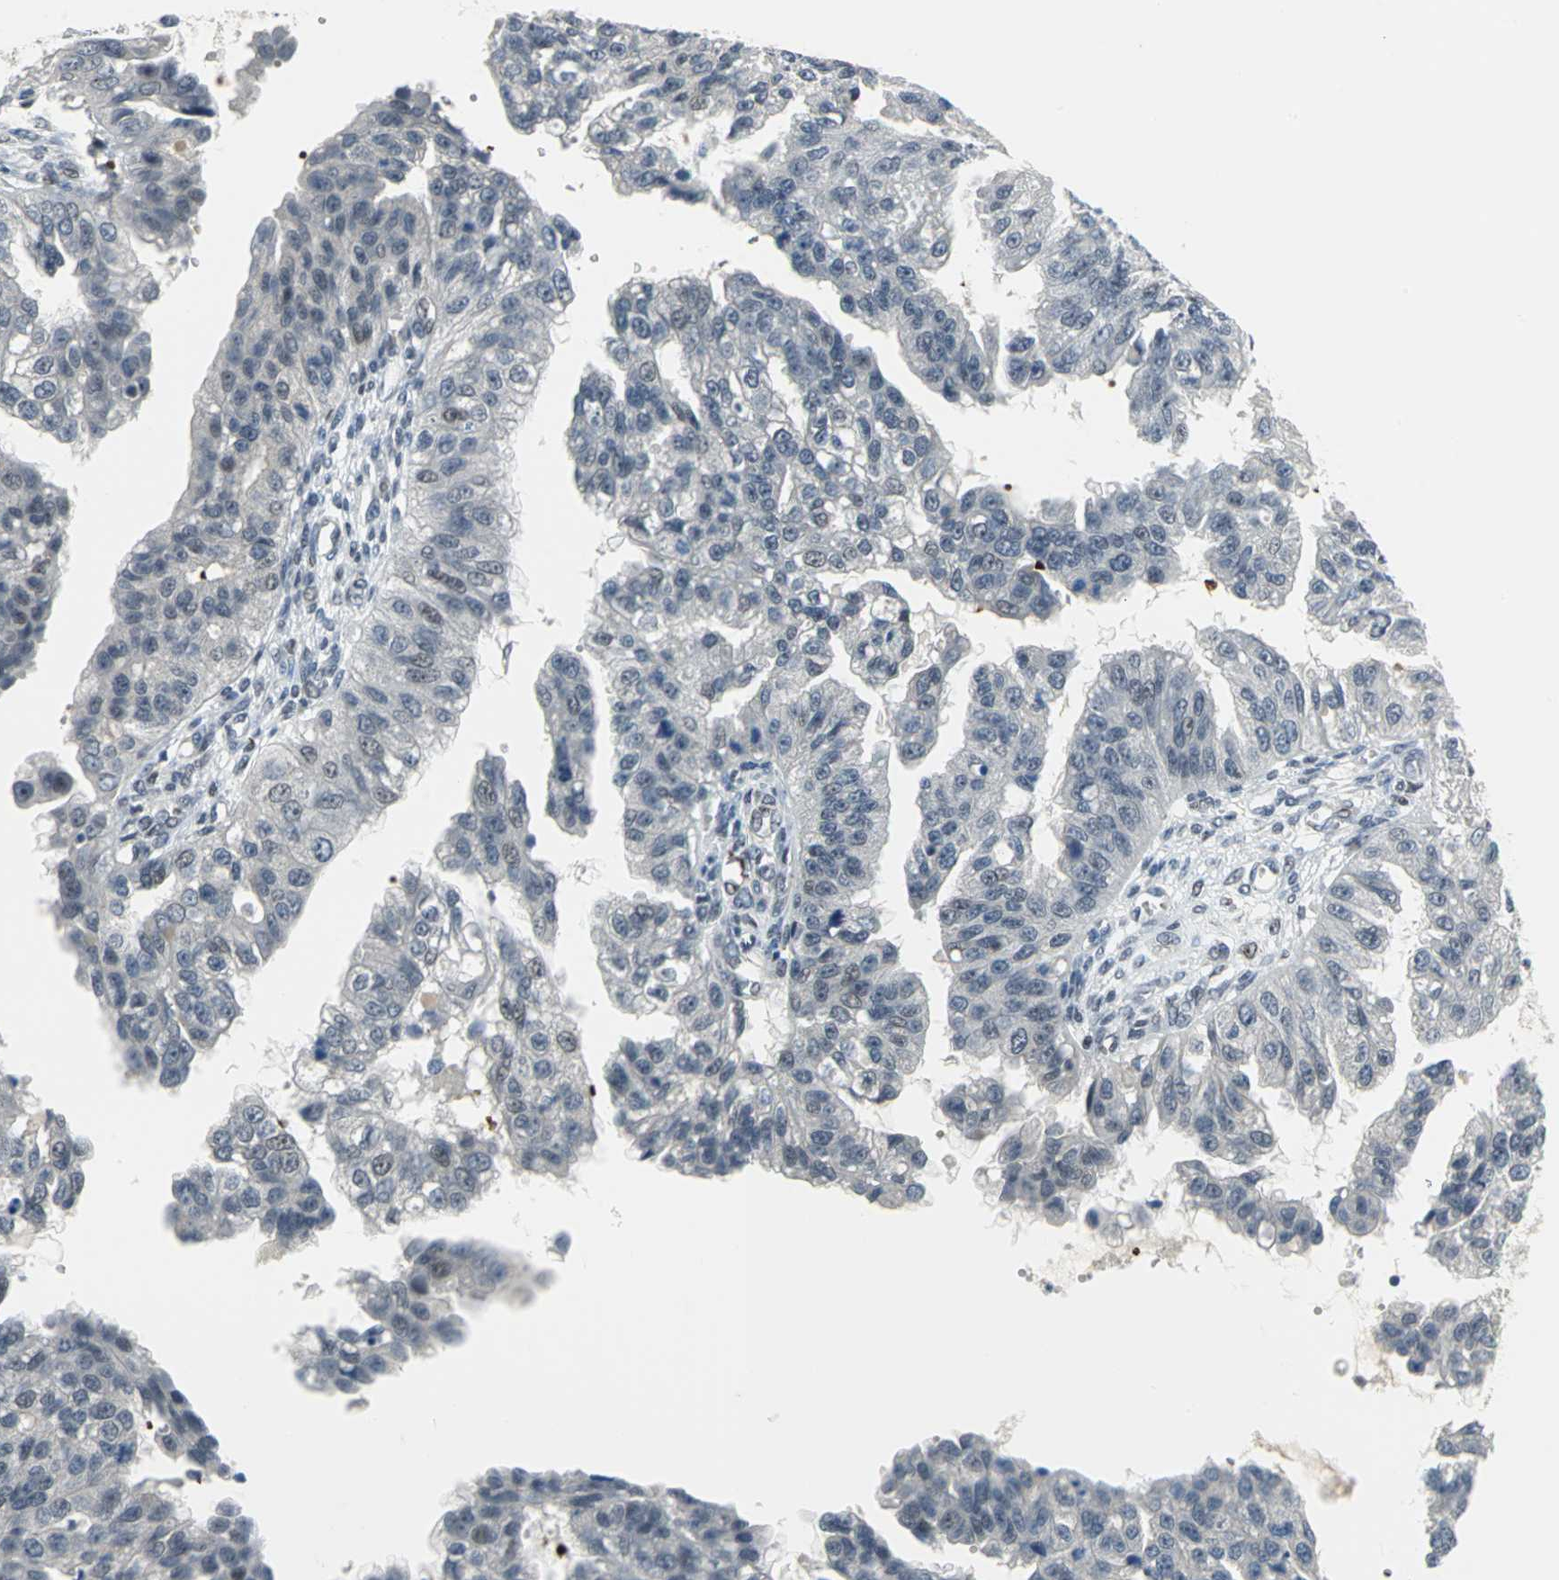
{"staining": {"intensity": "moderate", "quantity": "25%-75%", "location": "nuclear"}, "tissue": "ovarian cancer", "cell_type": "Tumor cells", "image_type": "cancer", "snomed": [{"axis": "morphology", "description": "Cystadenocarcinoma, serous, NOS"}, {"axis": "topography", "description": "Ovary"}], "caption": "DAB immunohistochemical staining of ovarian cancer (serous cystadenocarcinoma) displays moderate nuclear protein expression in approximately 25%-75% of tumor cells.", "gene": "GLI3", "patient": {"sex": "female", "age": 58}}